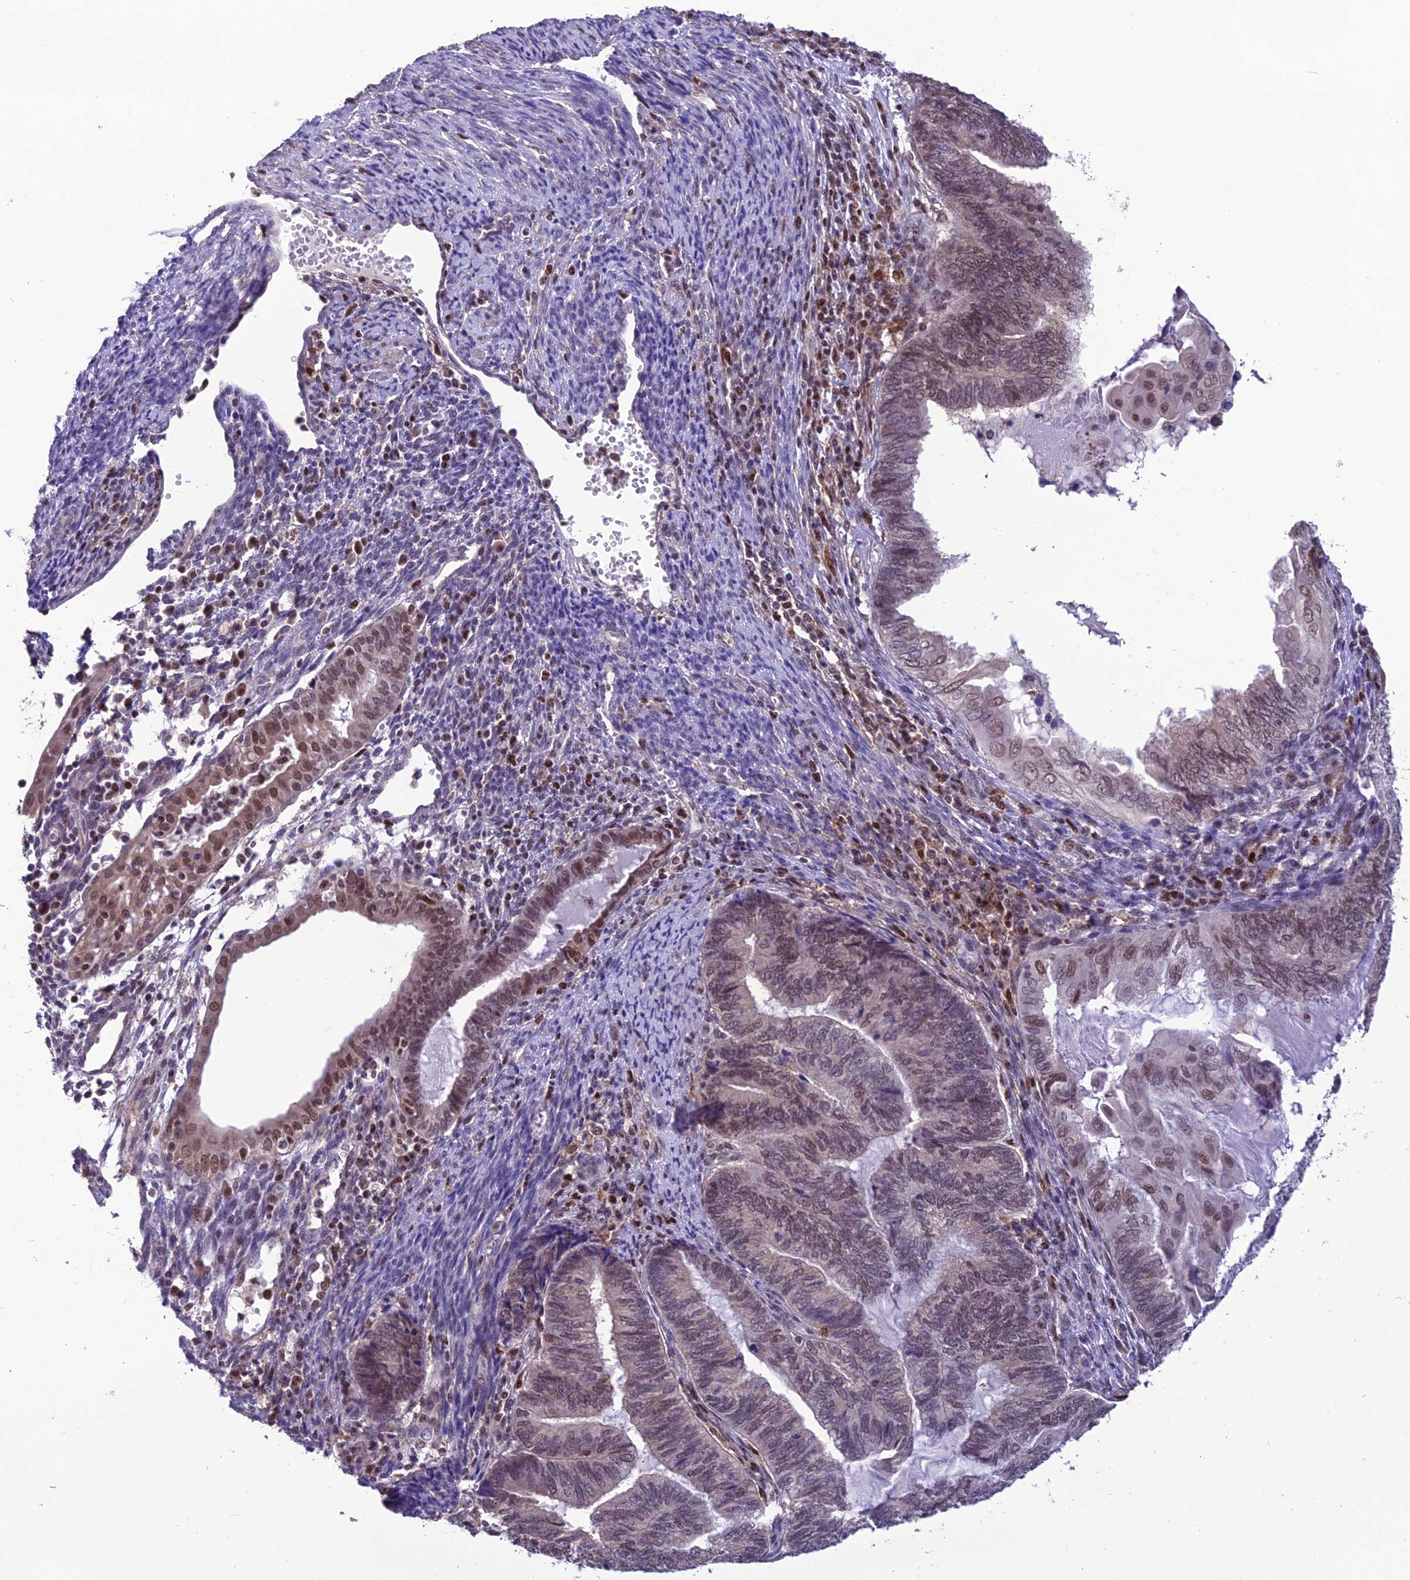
{"staining": {"intensity": "moderate", "quantity": "<25%", "location": "nuclear"}, "tissue": "endometrial cancer", "cell_type": "Tumor cells", "image_type": "cancer", "snomed": [{"axis": "morphology", "description": "Adenocarcinoma, NOS"}, {"axis": "topography", "description": "Uterus"}, {"axis": "topography", "description": "Endometrium"}], "caption": "DAB (3,3'-diaminobenzidine) immunohistochemical staining of adenocarcinoma (endometrial) displays moderate nuclear protein expression in about <25% of tumor cells.", "gene": "MIS12", "patient": {"sex": "female", "age": 70}}